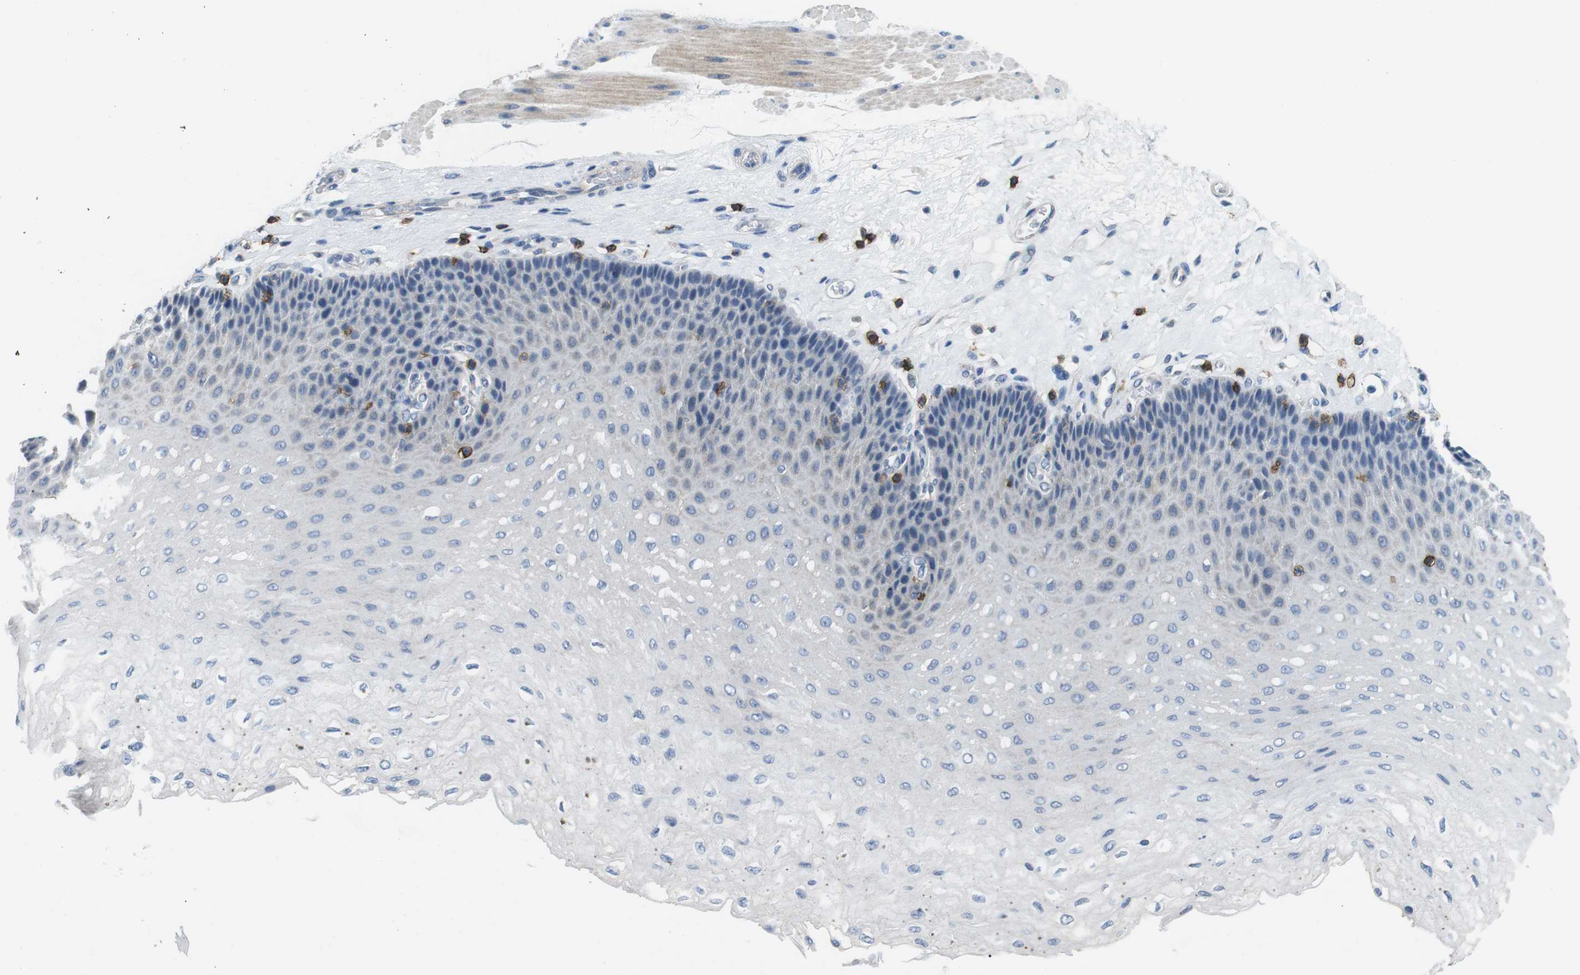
{"staining": {"intensity": "negative", "quantity": "none", "location": "none"}, "tissue": "esophagus", "cell_type": "Squamous epithelial cells", "image_type": "normal", "snomed": [{"axis": "morphology", "description": "Normal tissue, NOS"}, {"axis": "topography", "description": "Esophagus"}], "caption": "Image shows no significant protein expression in squamous epithelial cells of unremarkable esophagus.", "gene": "CD6", "patient": {"sex": "female", "age": 72}}